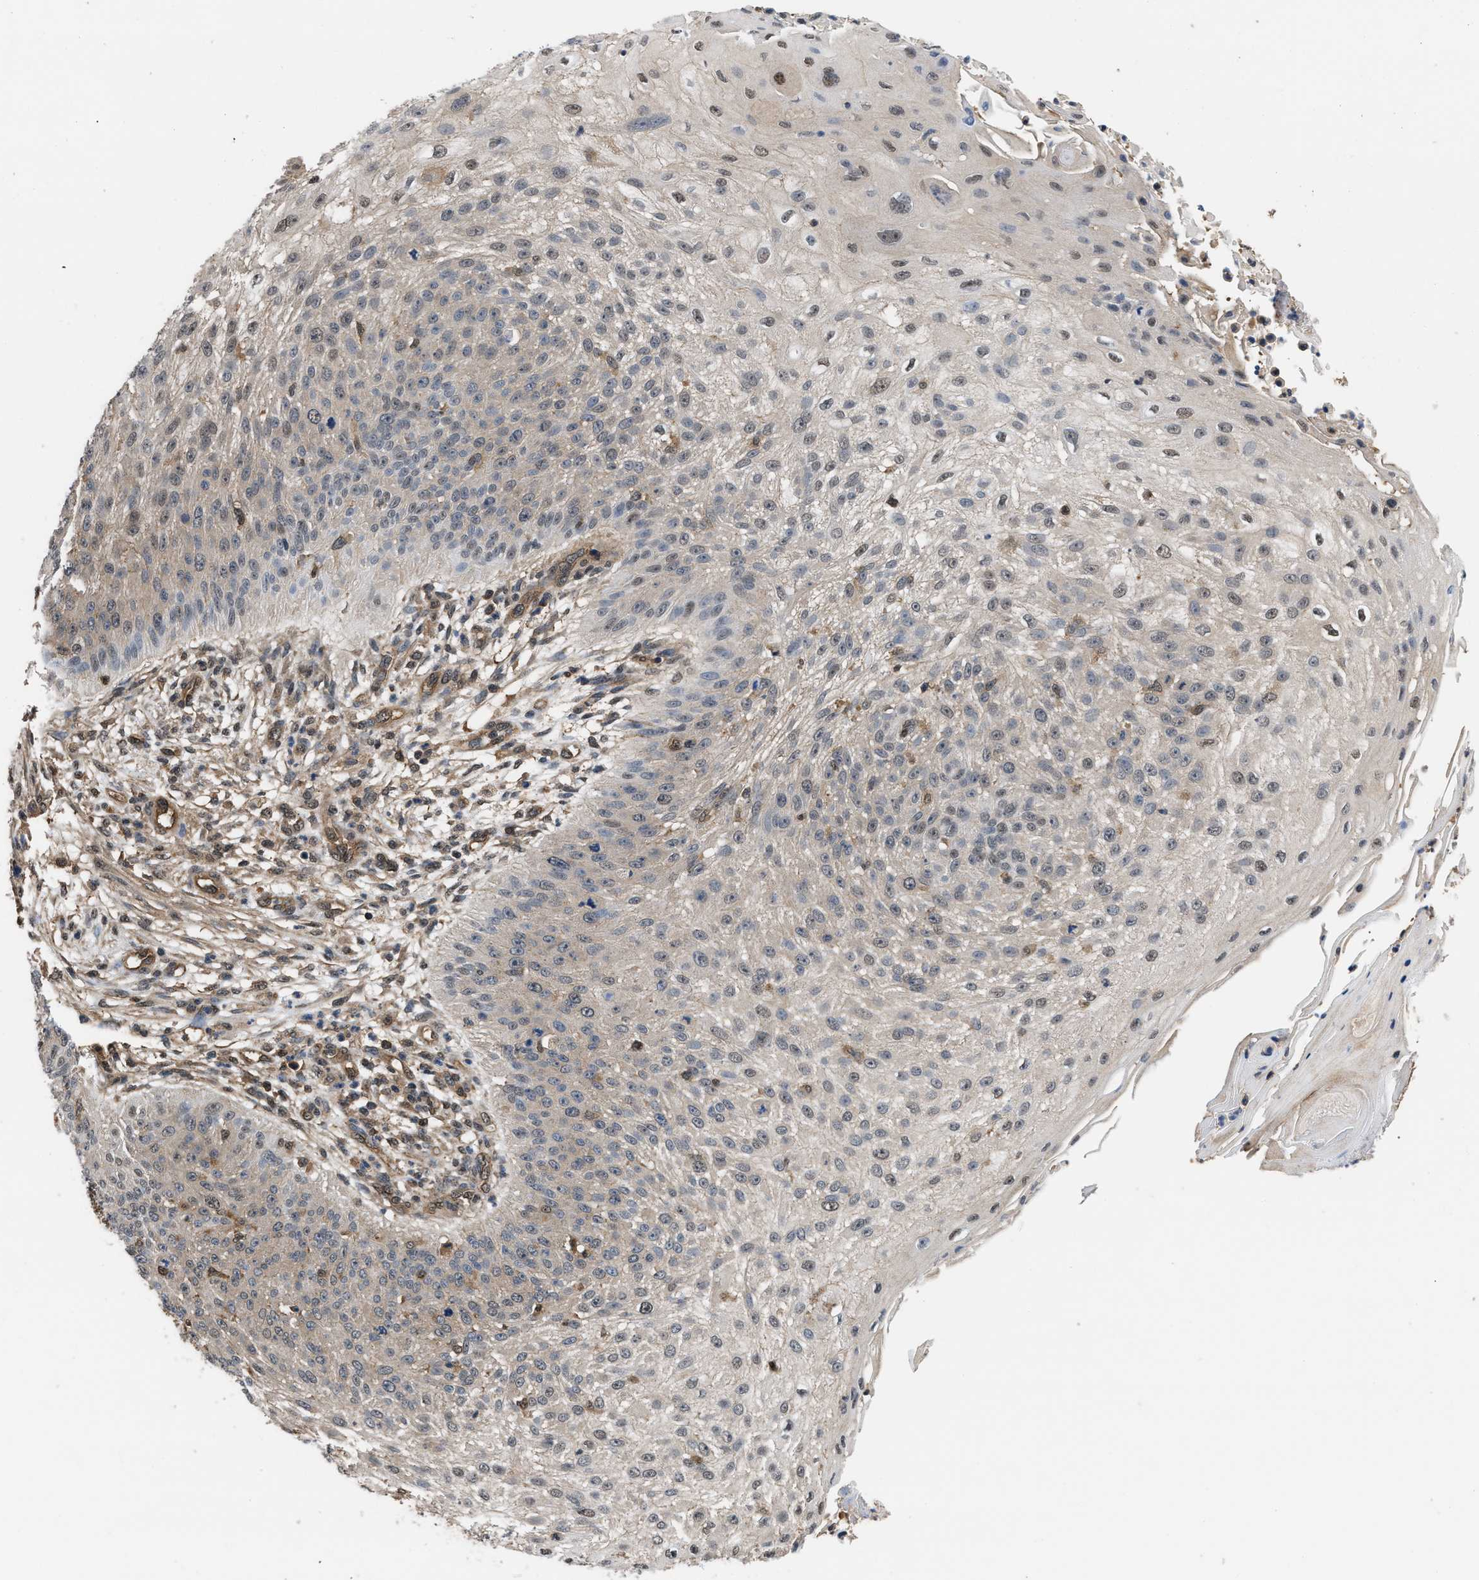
{"staining": {"intensity": "weak", "quantity": "<25%", "location": "nuclear"}, "tissue": "skin cancer", "cell_type": "Tumor cells", "image_type": "cancer", "snomed": [{"axis": "morphology", "description": "Squamous cell carcinoma, NOS"}, {"axis": "topography", "description": "Skin"}], "caption": "DAB (3,3'-diaminobenzidine) immunohistochemical staining of skin cancer displays no significant expression in tumor cells. The staining is performed using DAB brown chromogen with nuclei counter-stained in using hematoxylin.", "gene": "SCAI", "patient": {"sex": "female", "age": 80}}